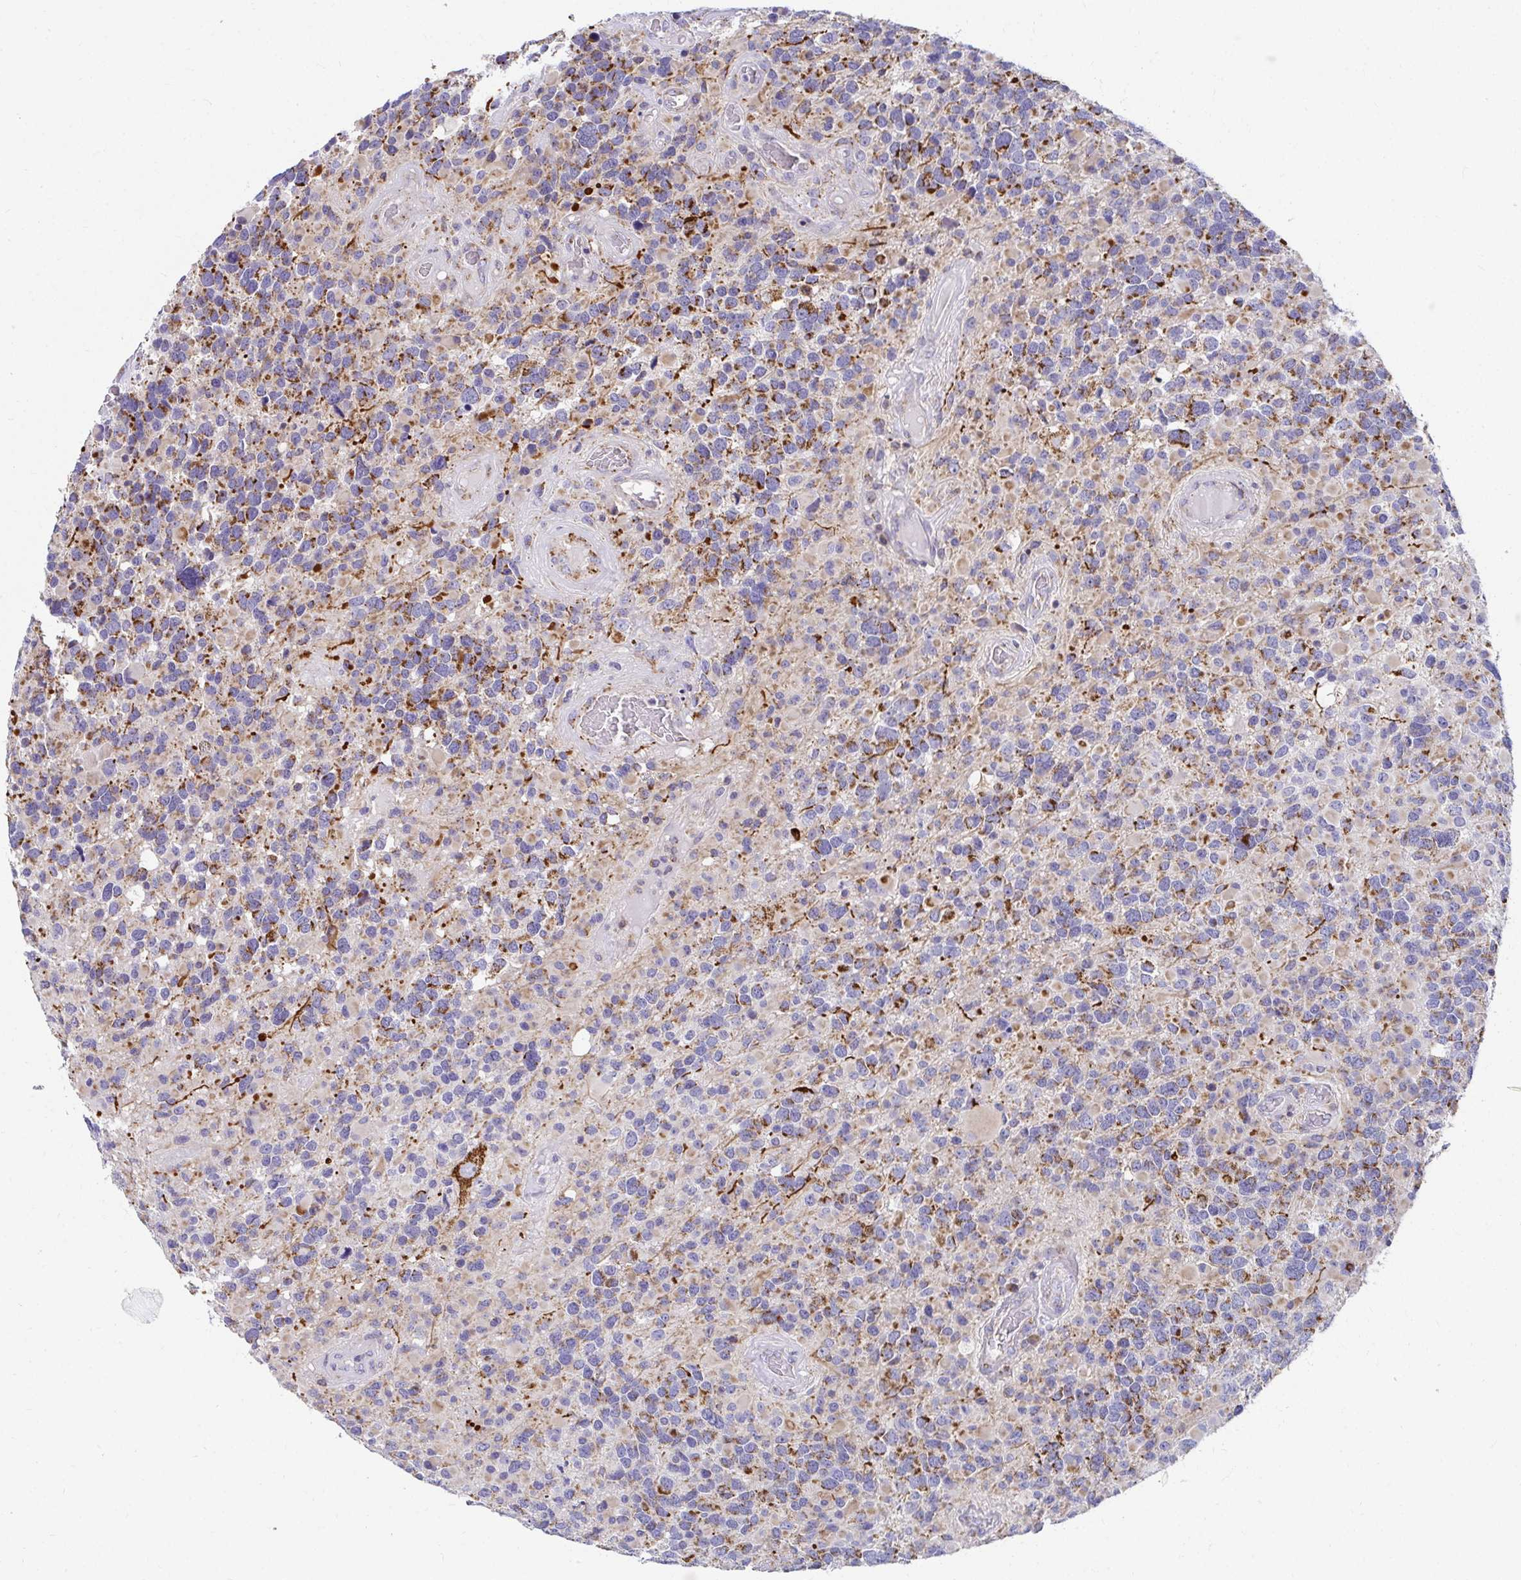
{"staining": {"intensity": "moderate", "quantity": "25%-75%", "location": "cytoplasmic/membranous"}, "tissue": "glioma", "cell_type": "Tumor cells", "image_type": "cancer", "snomed": [{"axis": "morphology", "description": "Glioma, malignant, High grade"}, {"axis": "topography", "description": "Brain"}], "caption": "A high-resolution photomicrograph shows IHC staining of glioma, which displays moderate cytoplasmic/membranous positivity in about 25%-75% of tumor cells. (DAB (3,3'-diaminobenzidine) IHC, brown staining for protein, blue staining for nuclei).", "gene": "EXOC5", "patient": {"sex": "female", "age": 40}}